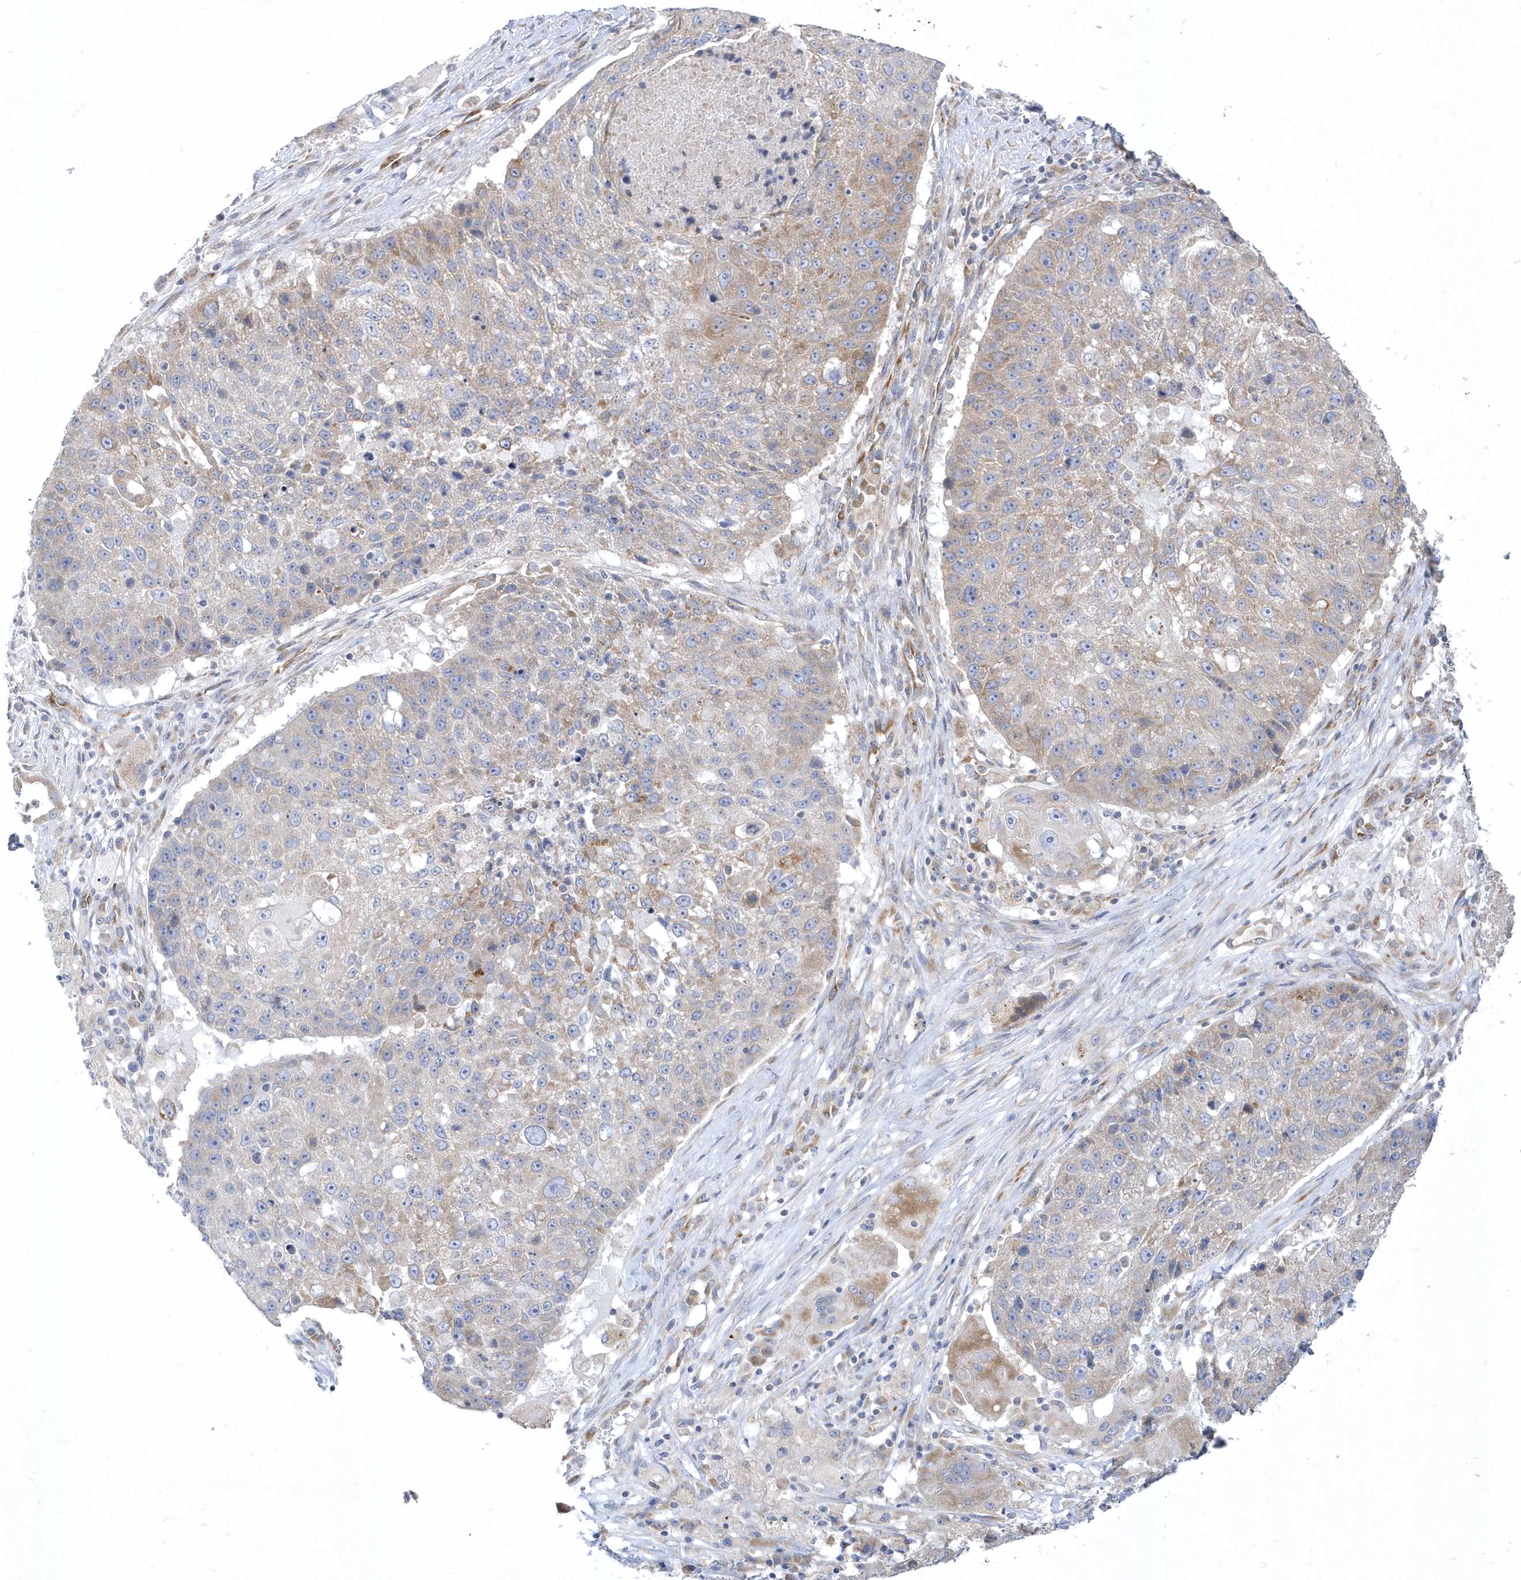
{"staining": {"intensity": "weak", "quantity": "25%-75%", "location": "cytoplasmic/membranous"}, "tissue": "lung cancer", "cell_type": "Tumor cells", "image_type": "cancer", "snomed": [{"axis": "morphology", "description": "Squamous cell carcinoma, NOS"}, {"axis": "topography", "description": "Lung"}], "caption": "This is a photomicrograph of immunohistochemistry (IHC) staining of lung cancer, which shows weak expression in the cytoplasmic/membranous of tumor cells.", "gene": "DGAT1", "patient": {"sex": "male", "age": 61}}